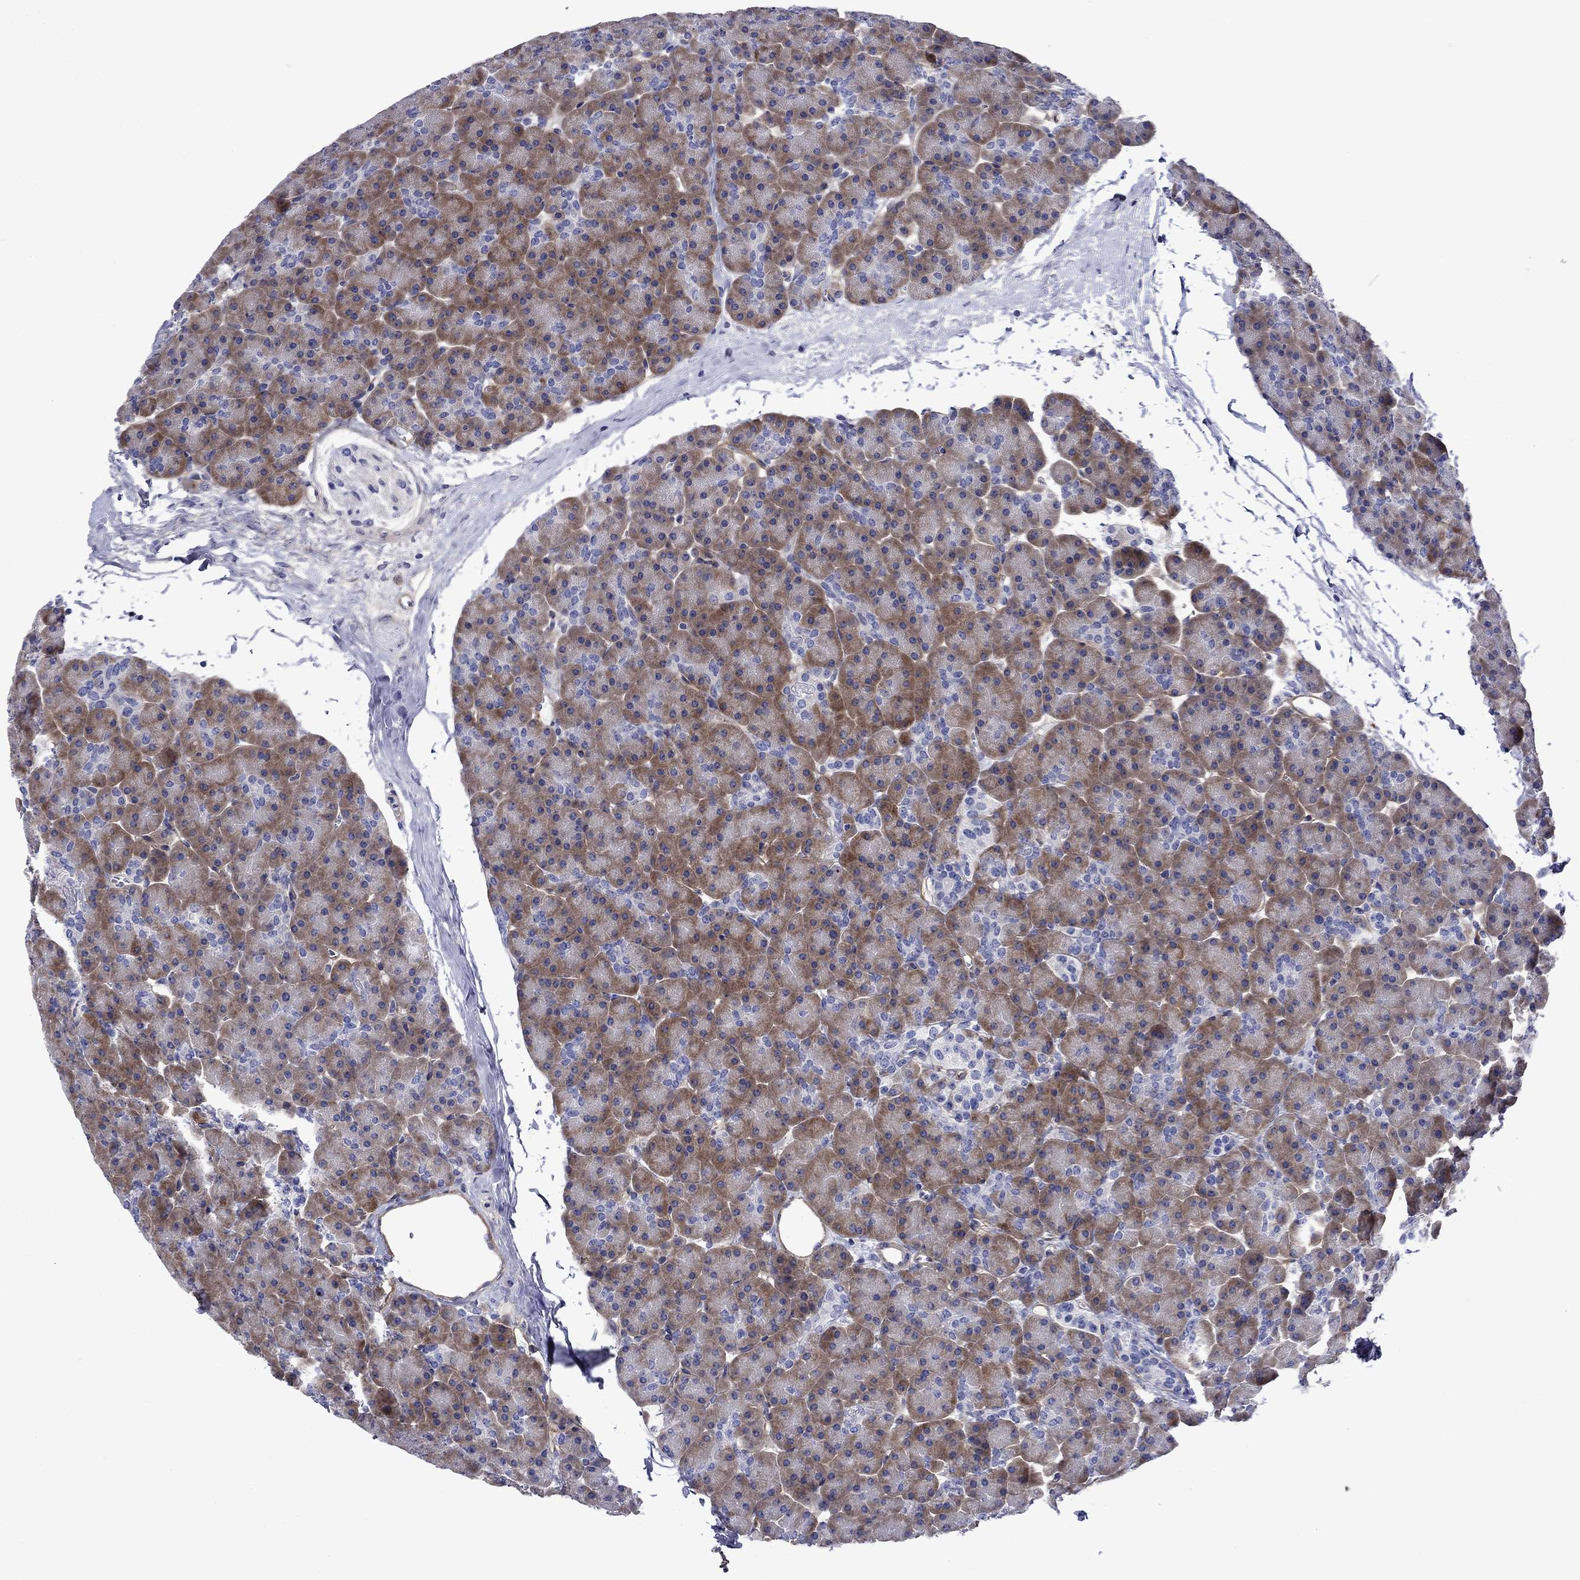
{"staining": {"intensity": "moderate", "quantity": "25%-75%", "location": "cytoplasmic/membranous"}, "tissue": "pancreas", "cell_type": "Exocrine glandular cells", "image_type": "normal", "snomed": [{"axis": "morphology", "description": "Normal tissue, NOS"}, {"axis": "topography", "description": "Pancreas"}], "caption": "Moderate cytoplasmic/membranous staining is identified in about 25%-75% of exocrine glandular cells in unremarkable pancreas.", "gene": "HSPG2", "patient": {"sex": "female", "age": 44}}